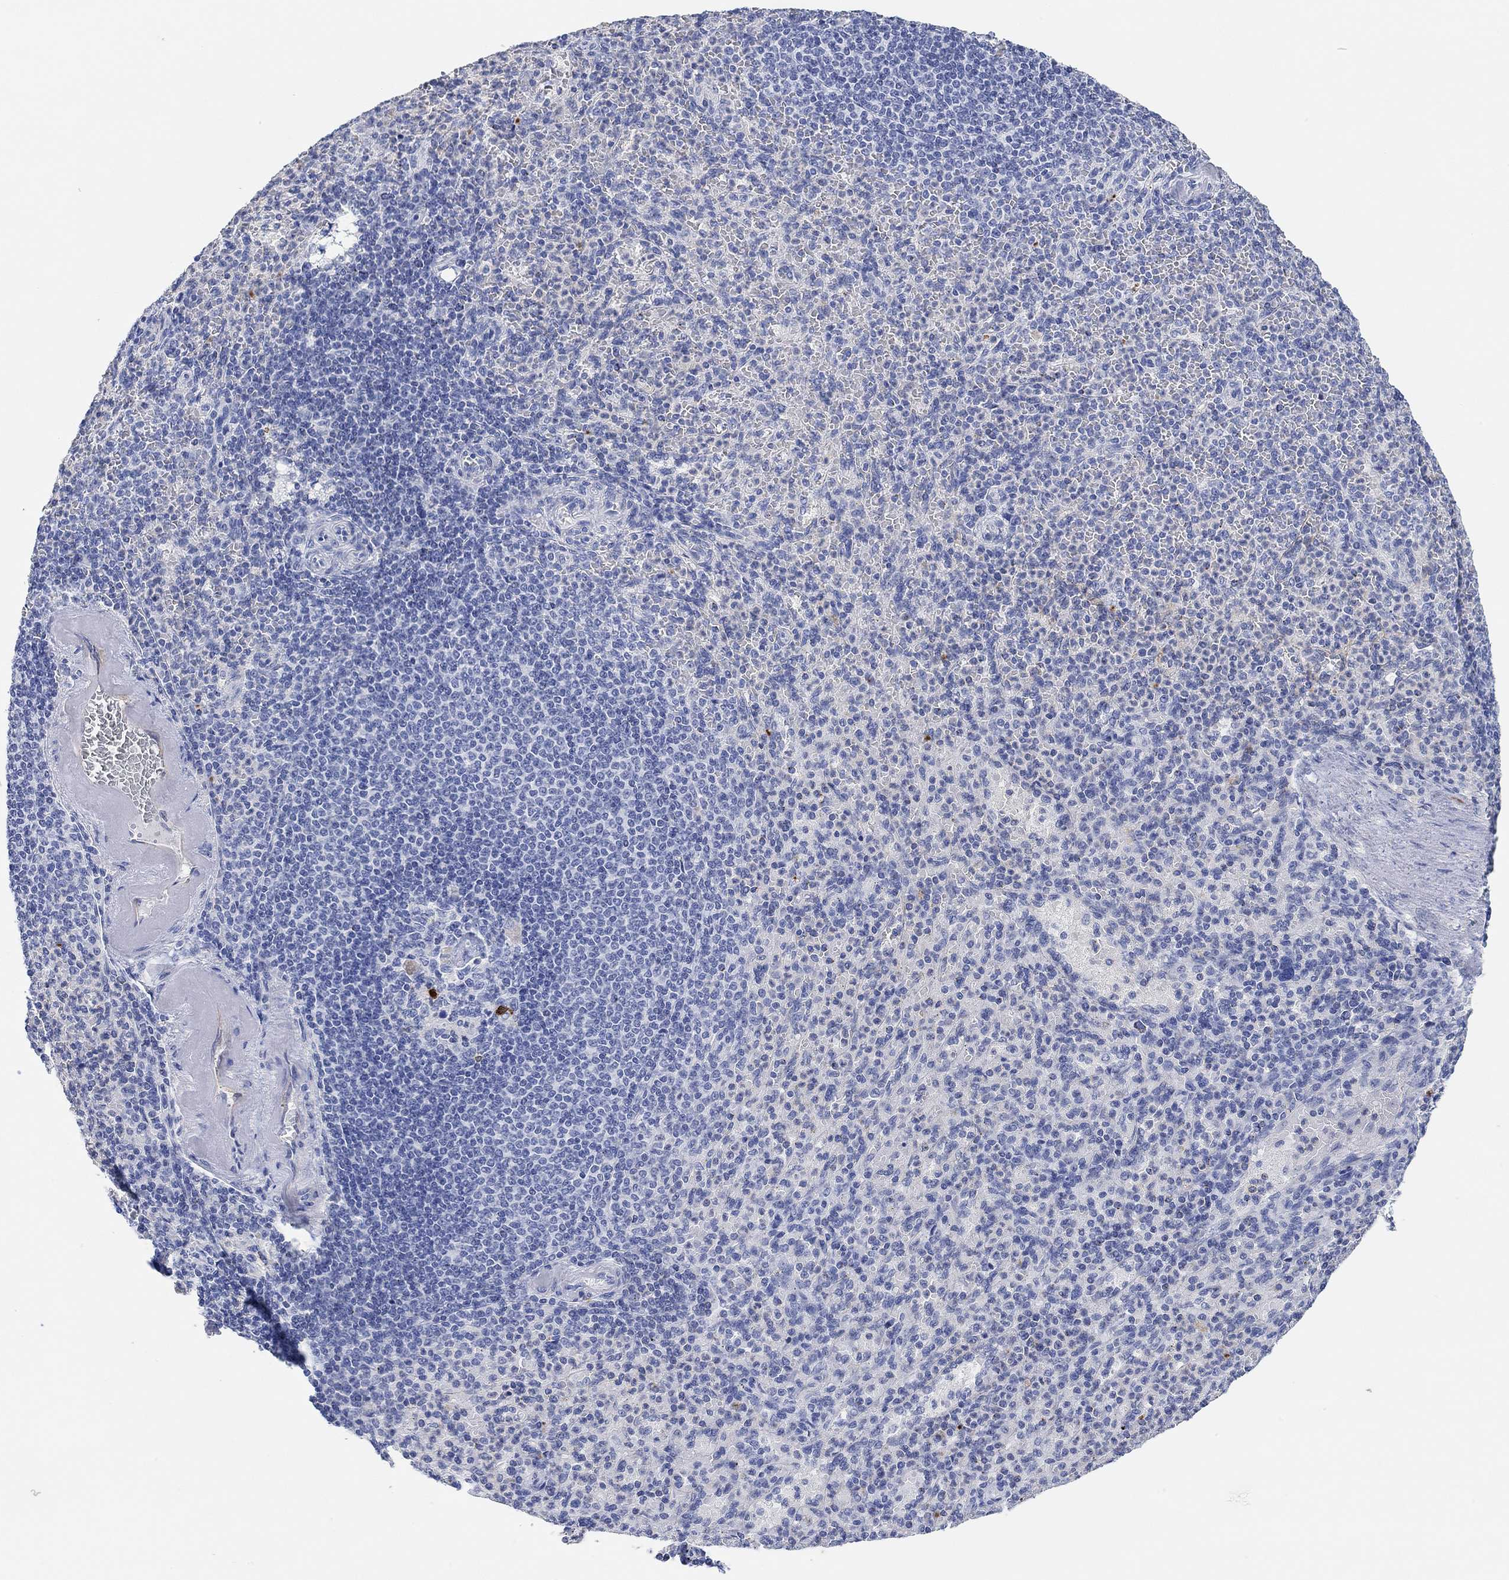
{"staining": {"intensity": "weak", "quantity": "<25%", "location": "cytoplasmic/membranous"}, "tissue": "spleen", "cell_type": "Cells in red pulp", "image_type": "normal", "snomed": [{"axis": "morphology", "description": "Normal tissue, NOS"}, {"axis": "topography", "description": "Spleen"}], "caption": "This is an immunohistochemistry (IHC) histopathology image of normal human spleen. There is no expression in cells in red pulp.", "gene": "VAT1L", "patient": {"sex": "female", "age": 74}}